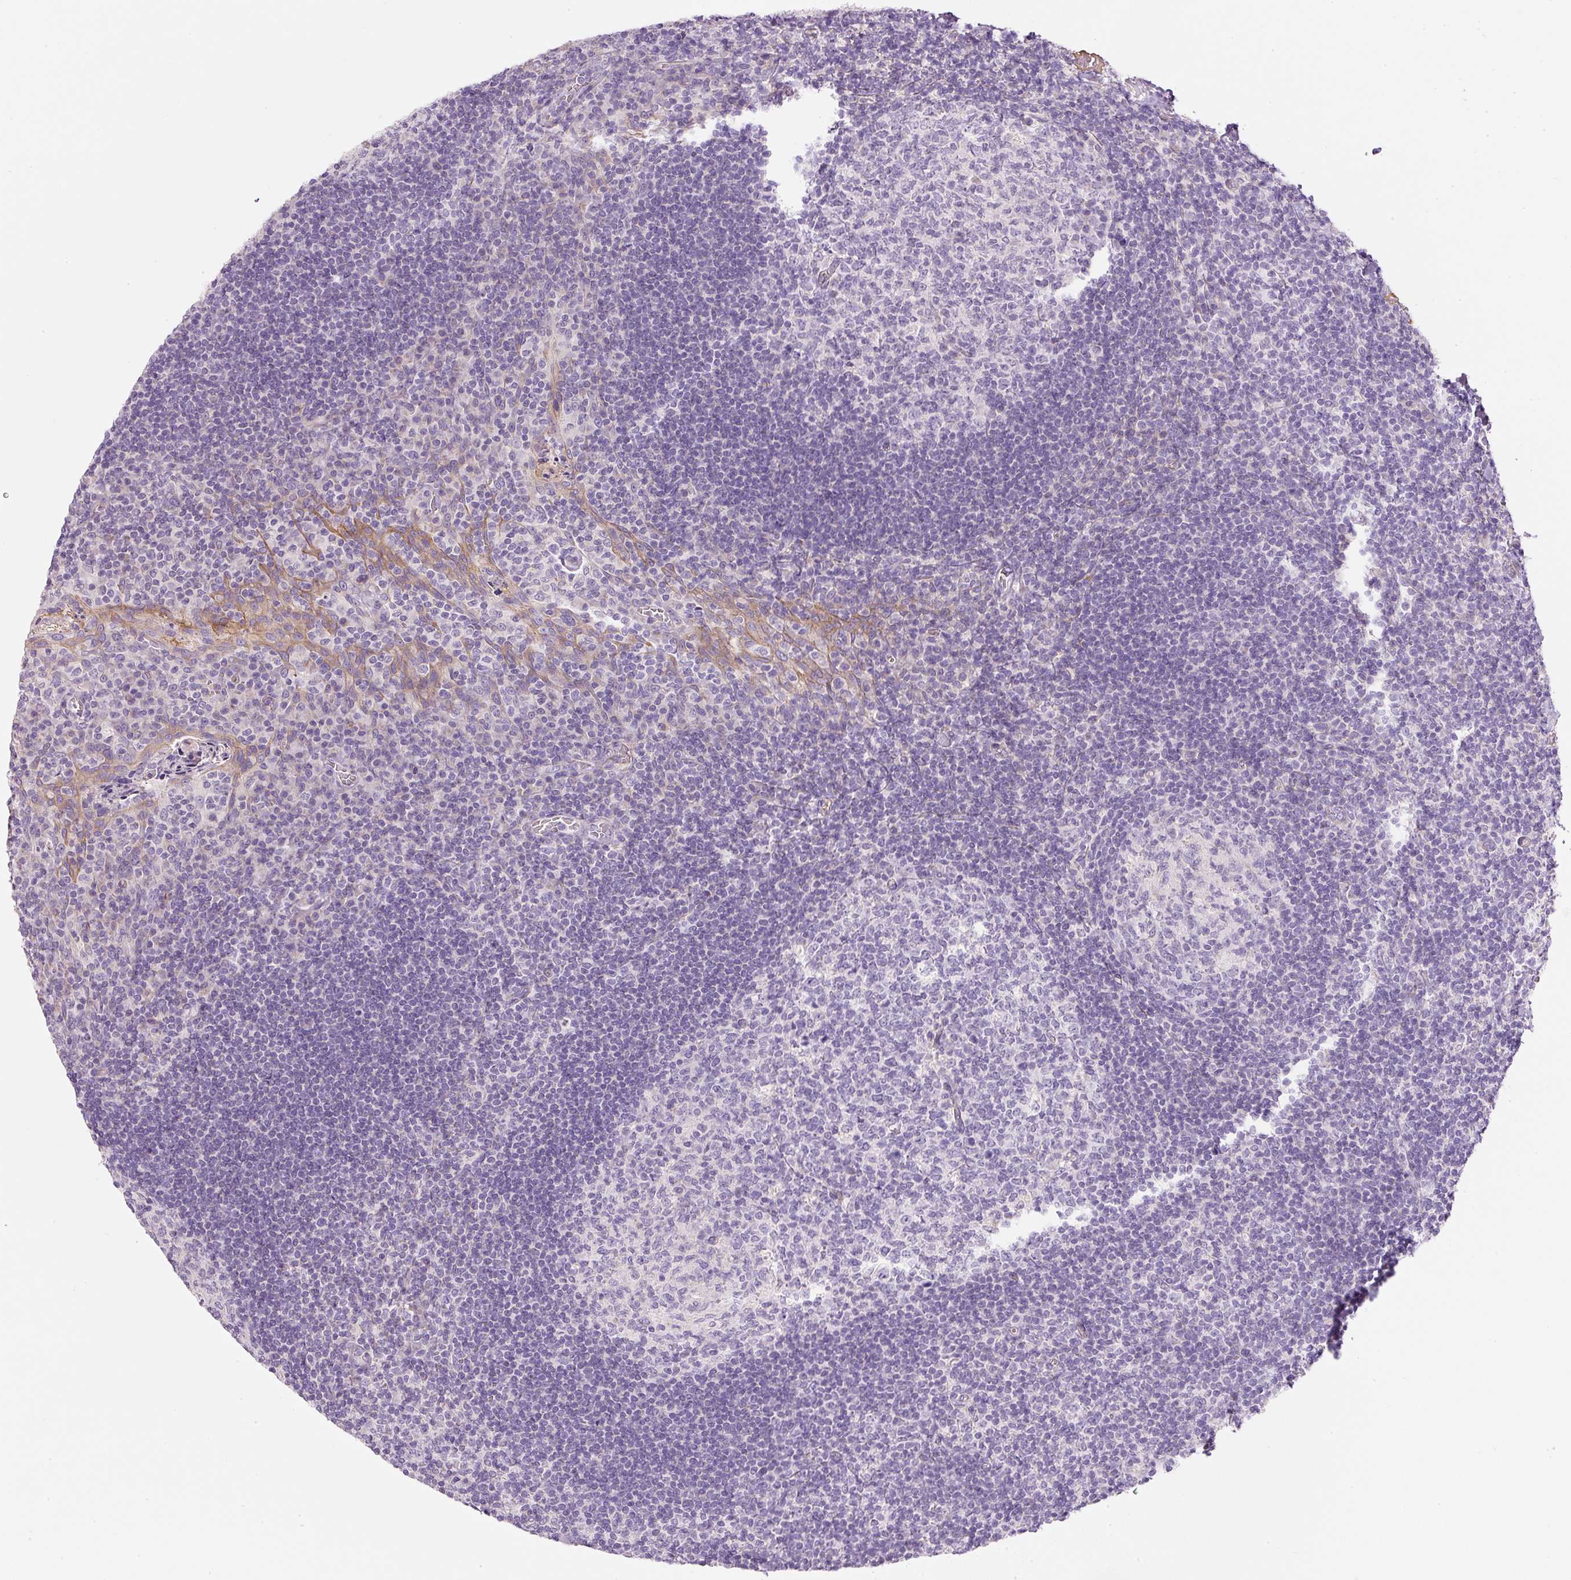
{"staining": {"intensity": "negative", "quantity": "none", "location": "none"}, "tissue": "tonsil", "cell_type": "Germinal center cells", "image_type": "normal", "snomed": [{"axis": "morphology", "description": "Normal tissue, NOS"}, {"axis": "topography", "description": "Tonsil"}], "caption": "This is an IHC histopathology image of unremarkable tonsil. There is no staining in germinal center cells.", "gene": "KPNA5", "patient": {"sex": "male", "age": 17}}